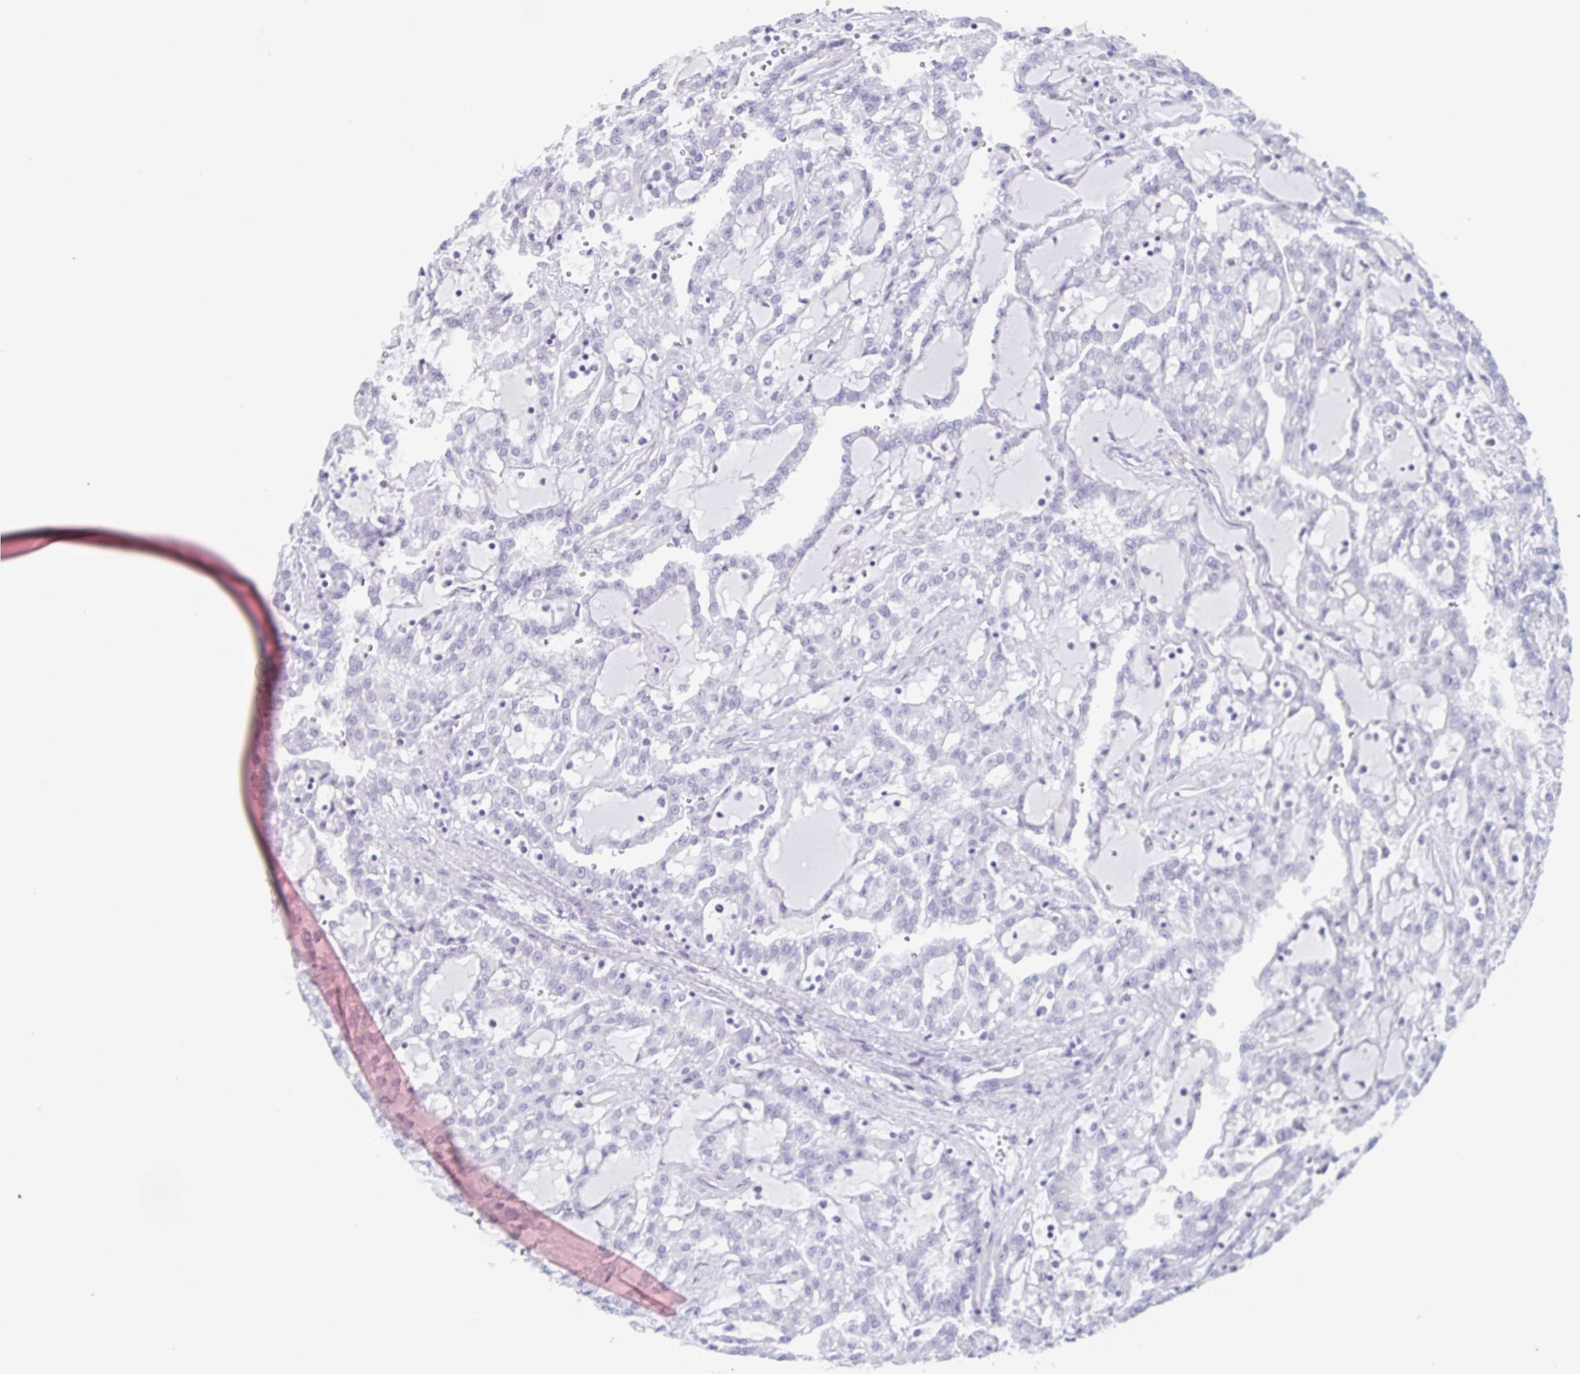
{"staining": {"intensity": "negative", "quantity": "none", "location": "none"}, "tissue": "renal cancer", "cell_type": "Tumor cells", "image_type": "cancer", "snomed": [{"axis": "morphology", "description": "Adenocarcinoma, NOS"}, {"axis": "topography", "description": "Kidney"}], "caption": "Tumor cells show no significant positivity in renal adenocarcinoma.", "gene": "TAGLN3", "patient": {"sex": "male", "age": 63}}